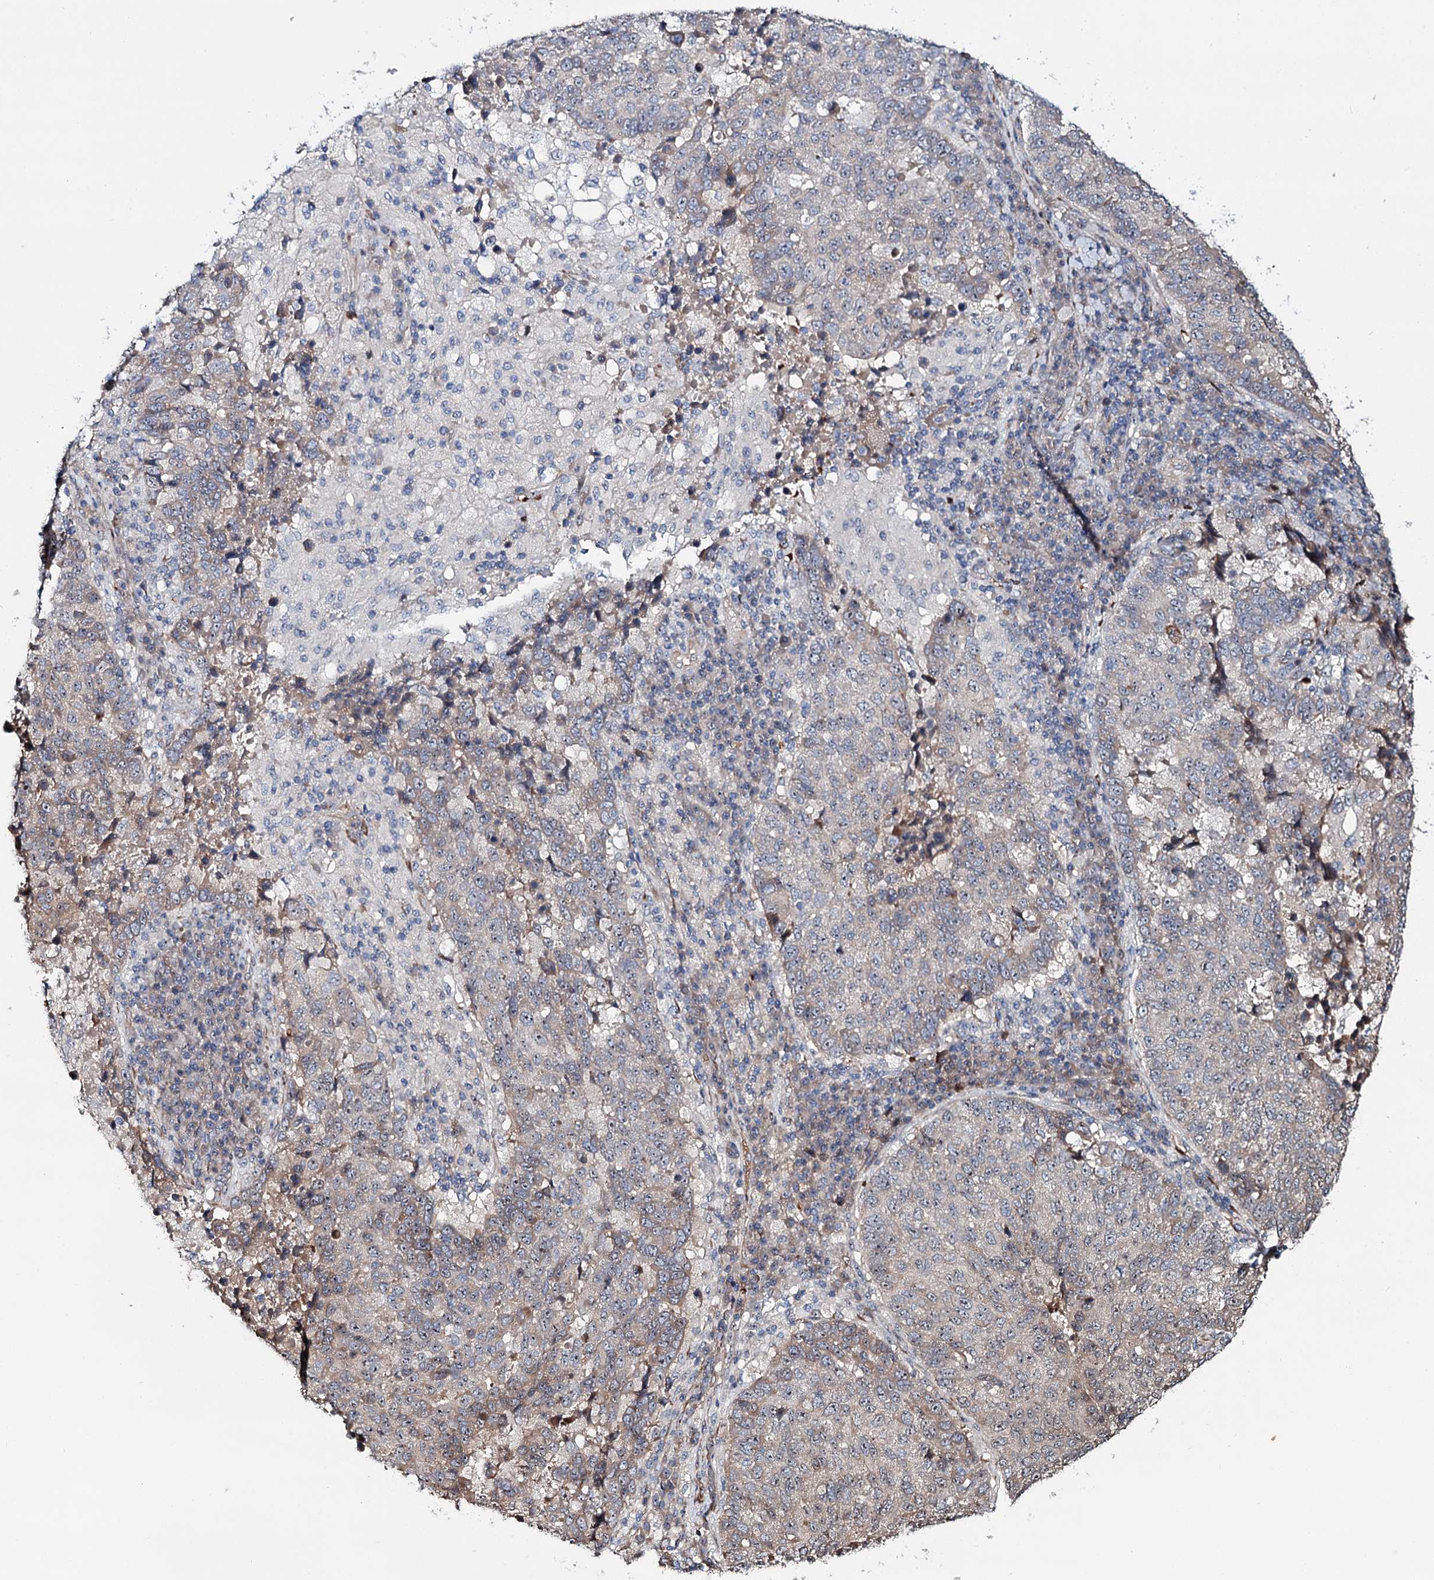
{"staining": {"intensity": "moderate", "quantity": "<25%", "location": "cytoplasmic/membranous,nuclear"}, "tissue": "lung cancer", "cell_type": "Tumor cells", "image_type": "cancer", "snomed": [{"axis": "morphology", "description": "Squamous cell carcinoma, NOS"}, {"axis": "topography", "description": "Lung"}], "caption": "A low amount of moderate cytoplasmic/membranous and nuclear staining is appreciated in approximately <25% of tumor cells in lung cancer tissue.", "gene": "PTDSS2", "patient": {"sex": "male", "age": 73}}